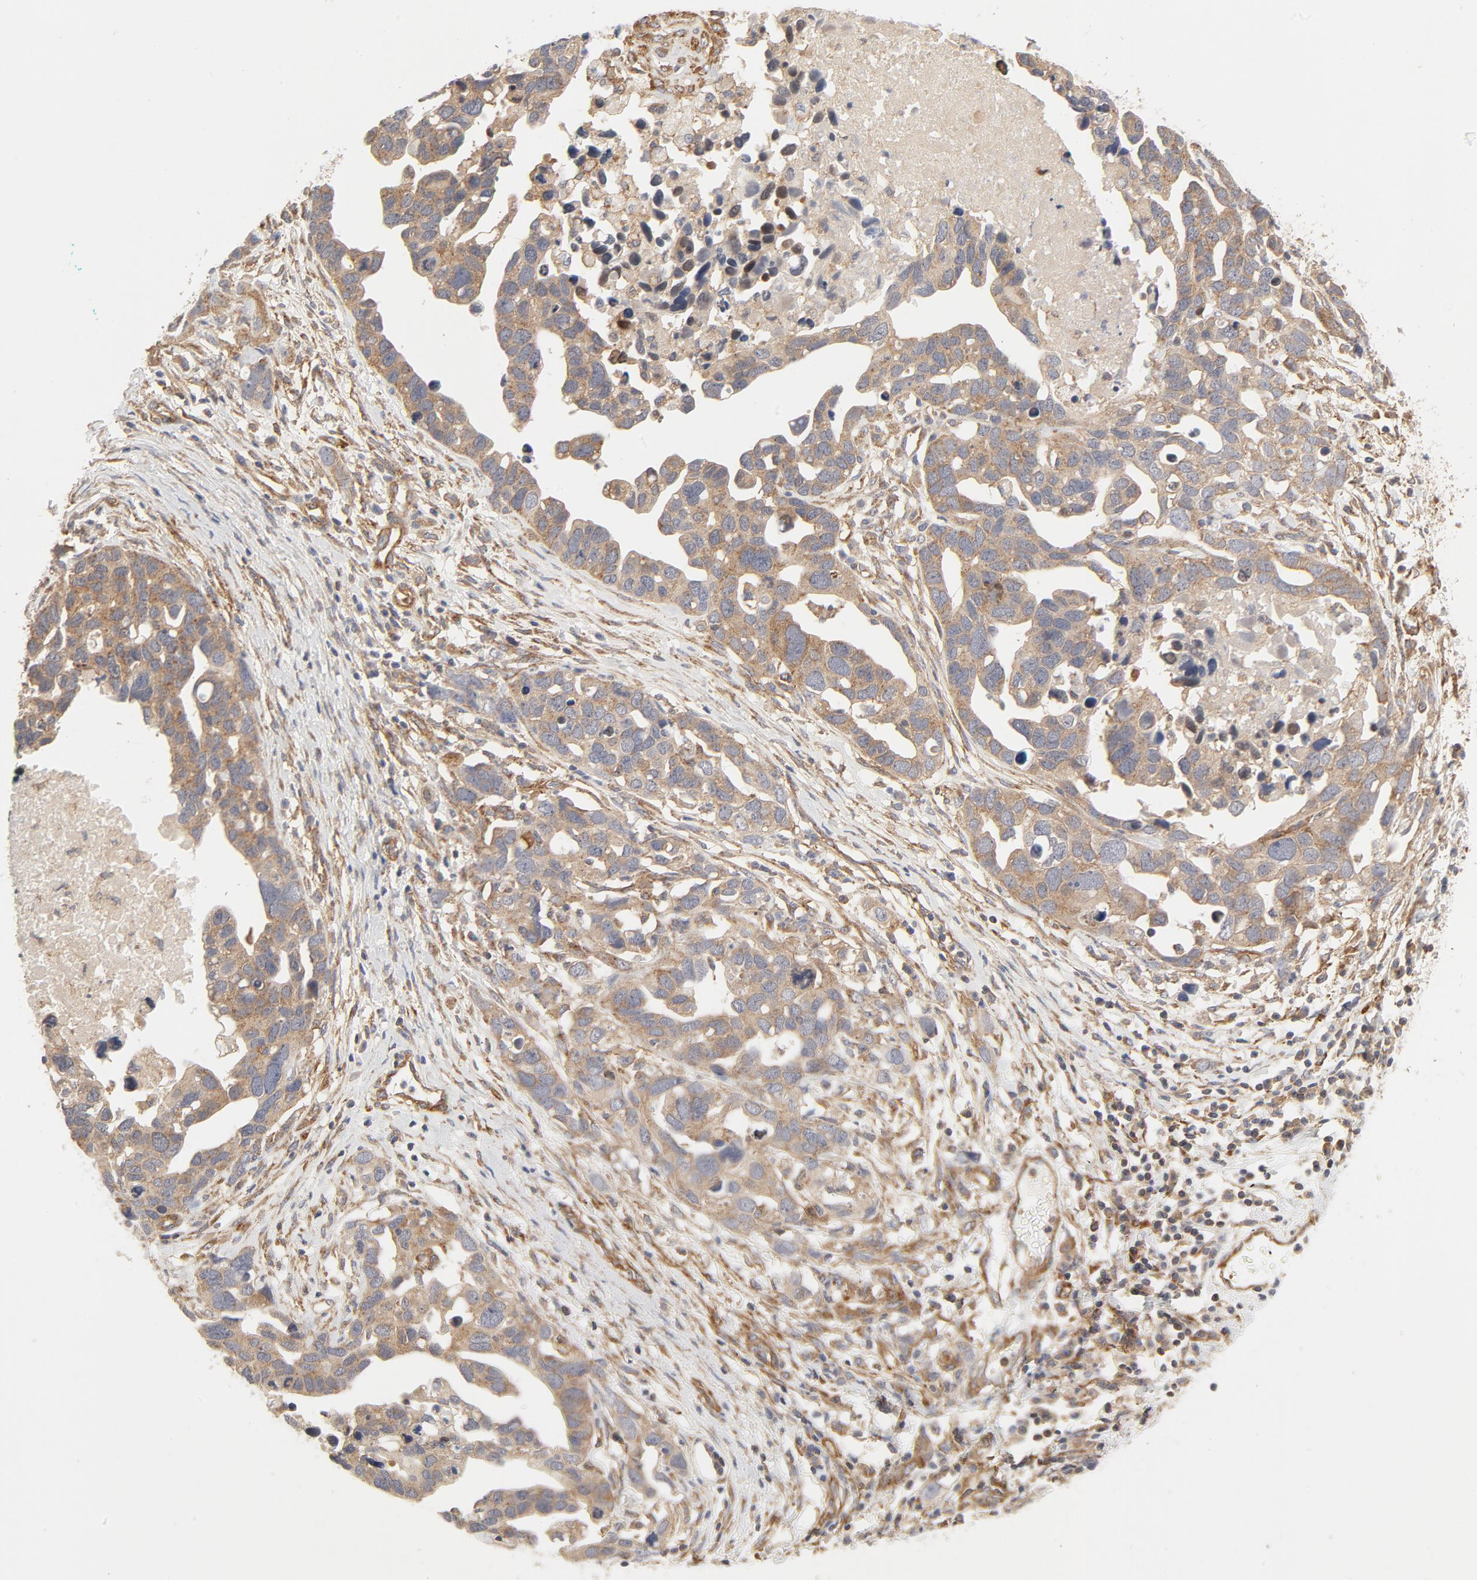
{"staining": {"intensity": "moderate", "quantity": ">75%", "location": "cytoplasmic/membranous"}, "tissue": "ovarian cancer", "cell_type": "Tumor cells", "image_type": "cancer", "snomed": [{"axis": "morphology", "description": "Cystadenocarcinoma, serous, NOS"}, {"axis": "topography", "description": "Ovary"}], "caption": "A medium amount of moderate cytoplasmic/membranous staining is present in approximately >75% of tumor cells in ovarian serous cystadenocarcinoma tissue. The protein is stained brown, and the nuclei are stained in blue (DAB IHC with brightfield microscopy, high magnification).", "gene": "AP2A1", "patient": {"sex": "female", "age": 54}}